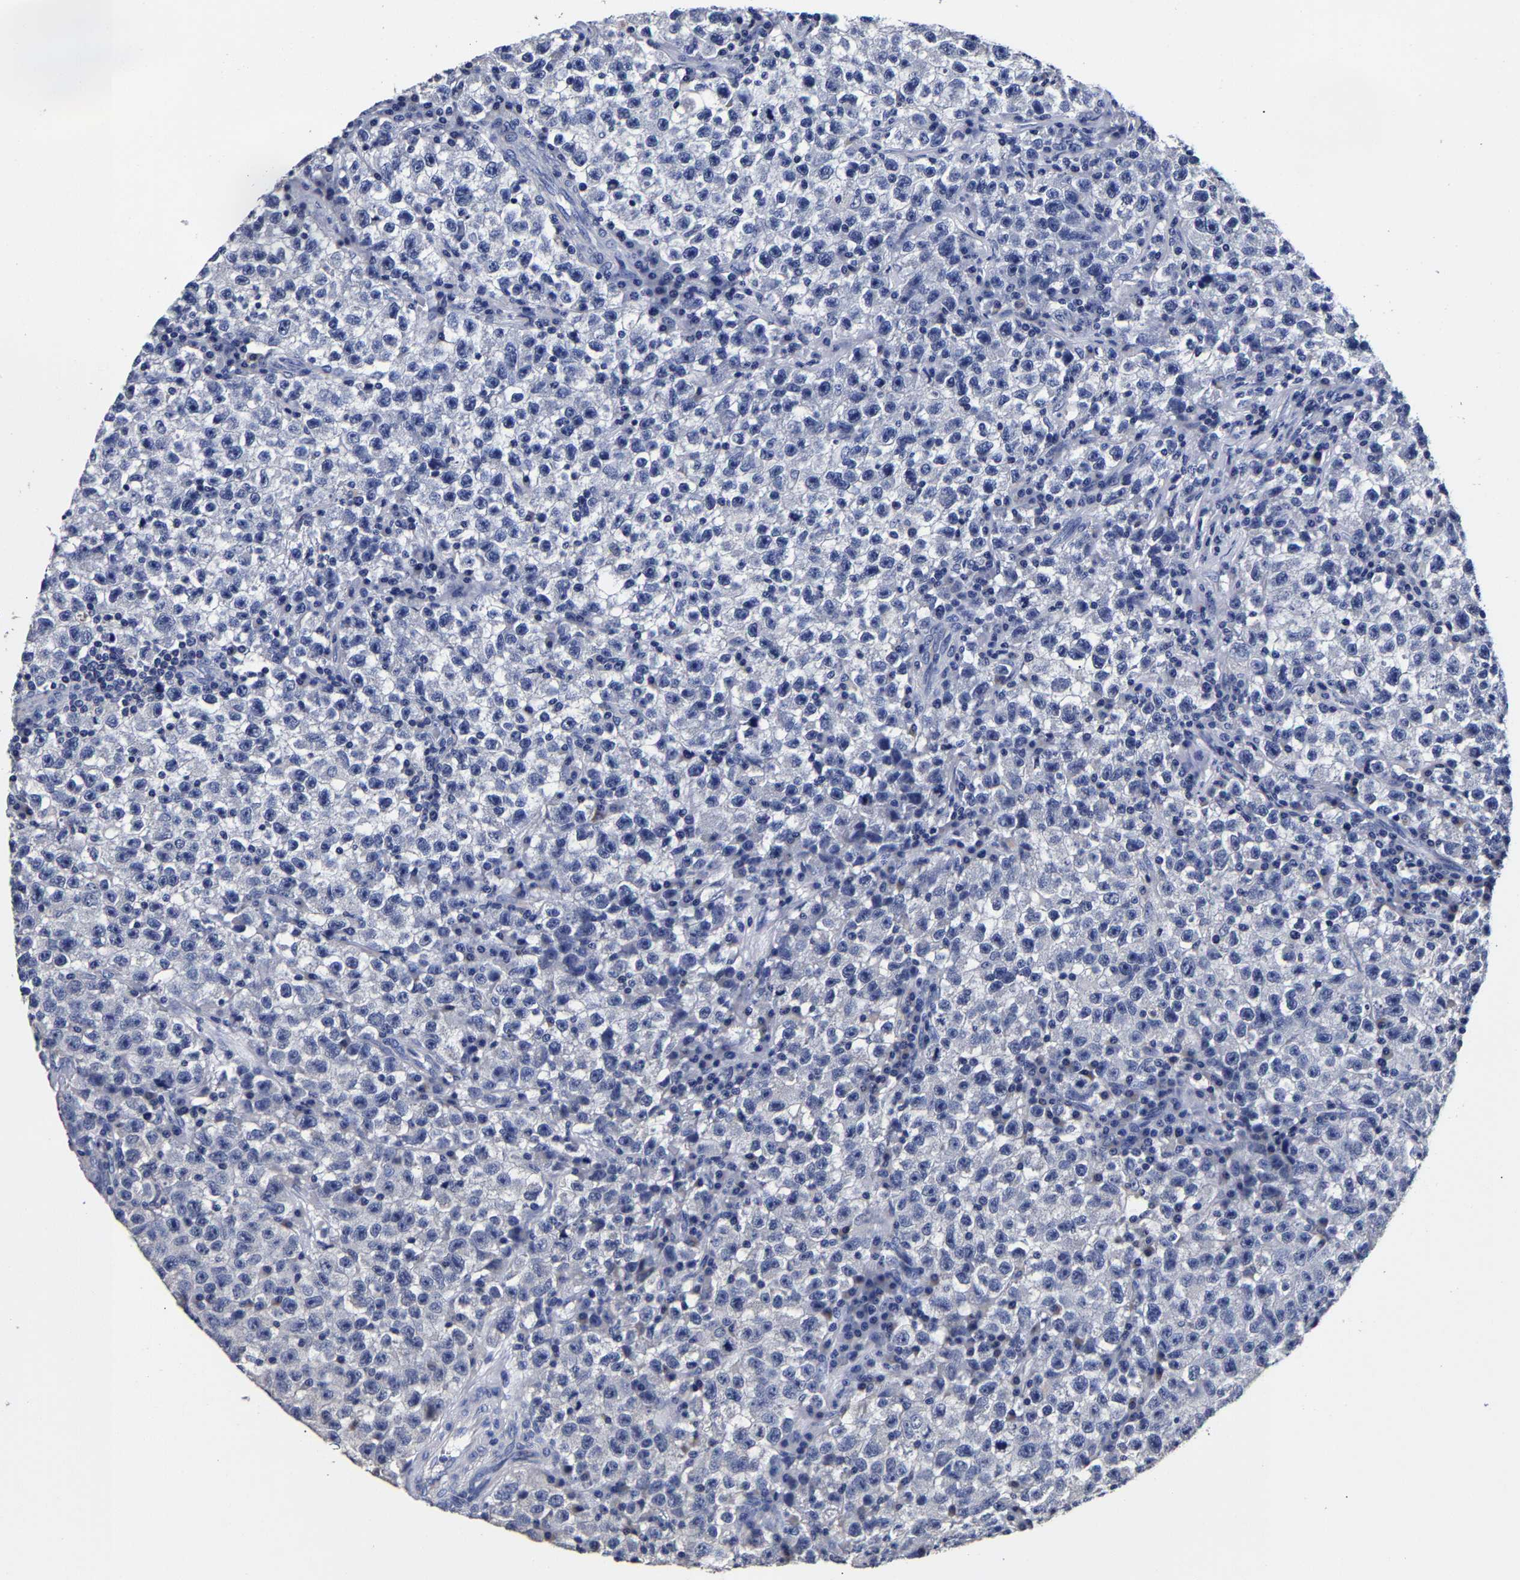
{"staining": {"intensity": "negative", "quantity": "none", "location": "none"}, "tissue": "testis cancer", "cell_type": "Tumor cells", "image_type": "cancer", "snomed": [{"axis": "morphology", "description": "Seminoma, NOS"}, {"axis": "topography", "description": "Testis"}], "caption": "IHC photomicrograph of human testis cancer stained for a protein (brown), which displays no expression in tumor cells.", "gene": "AKAP4", "patient": {"sex": "male", "age": 22}}